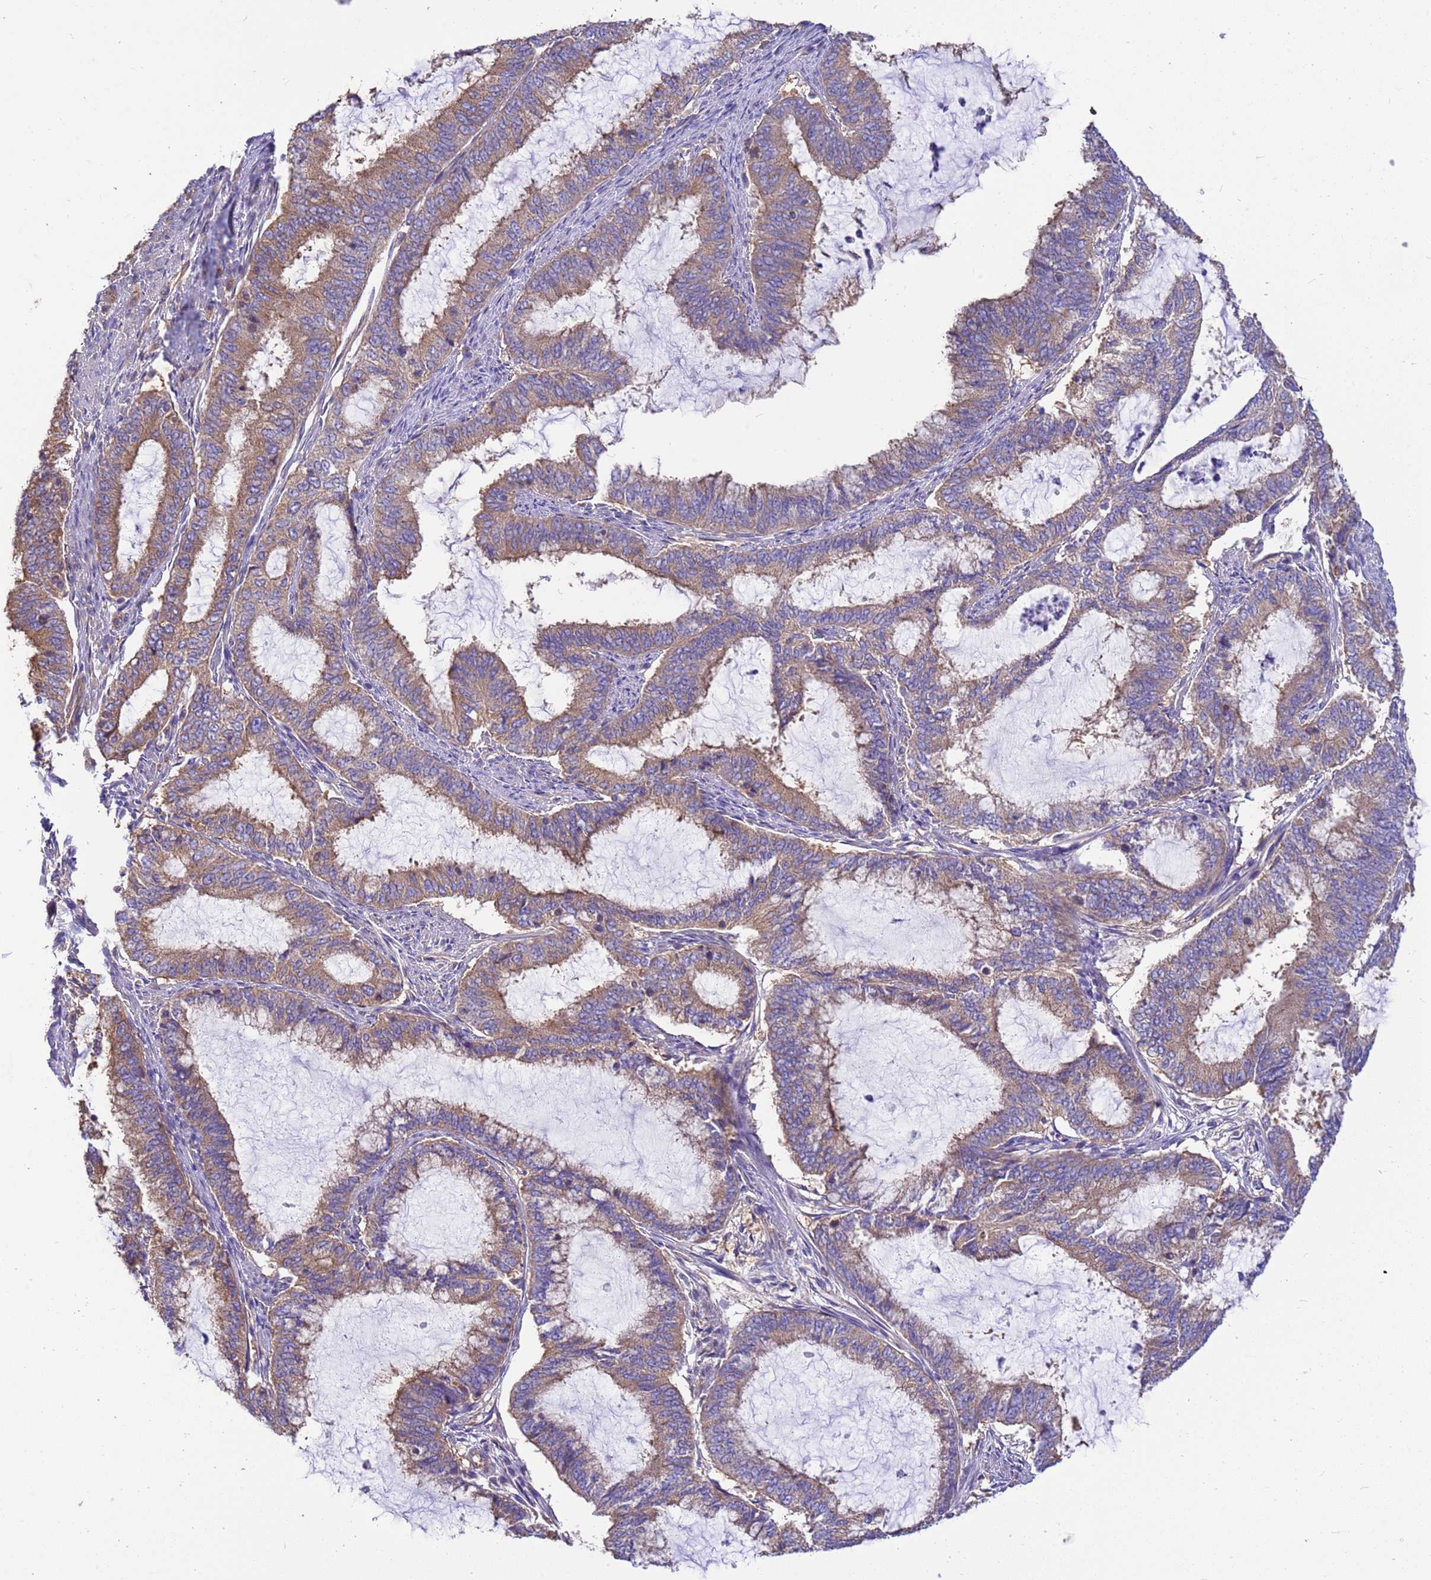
{"staining": {"intensity": "moderate", "quantity": "25%-75%", "location": "cytoplasmic/membranous"}, "tissue": "endometrial cancer", "cell_type": "Tumor cells", "image_type": "cancer", "snomed": [{"axis": "morphology", "description": "Adenocarcinoma, NOS"}, {"axis": "topography", "description": "Endometrium"}], "caption": "Brown immunohistochemical staining in endometrial cancer reveals moderate cytoplasmic/membranous expression in about 25%-75% of tumor cells.", "gene": "TUBB1", "patient": {"sex": "female", "age": 51}}